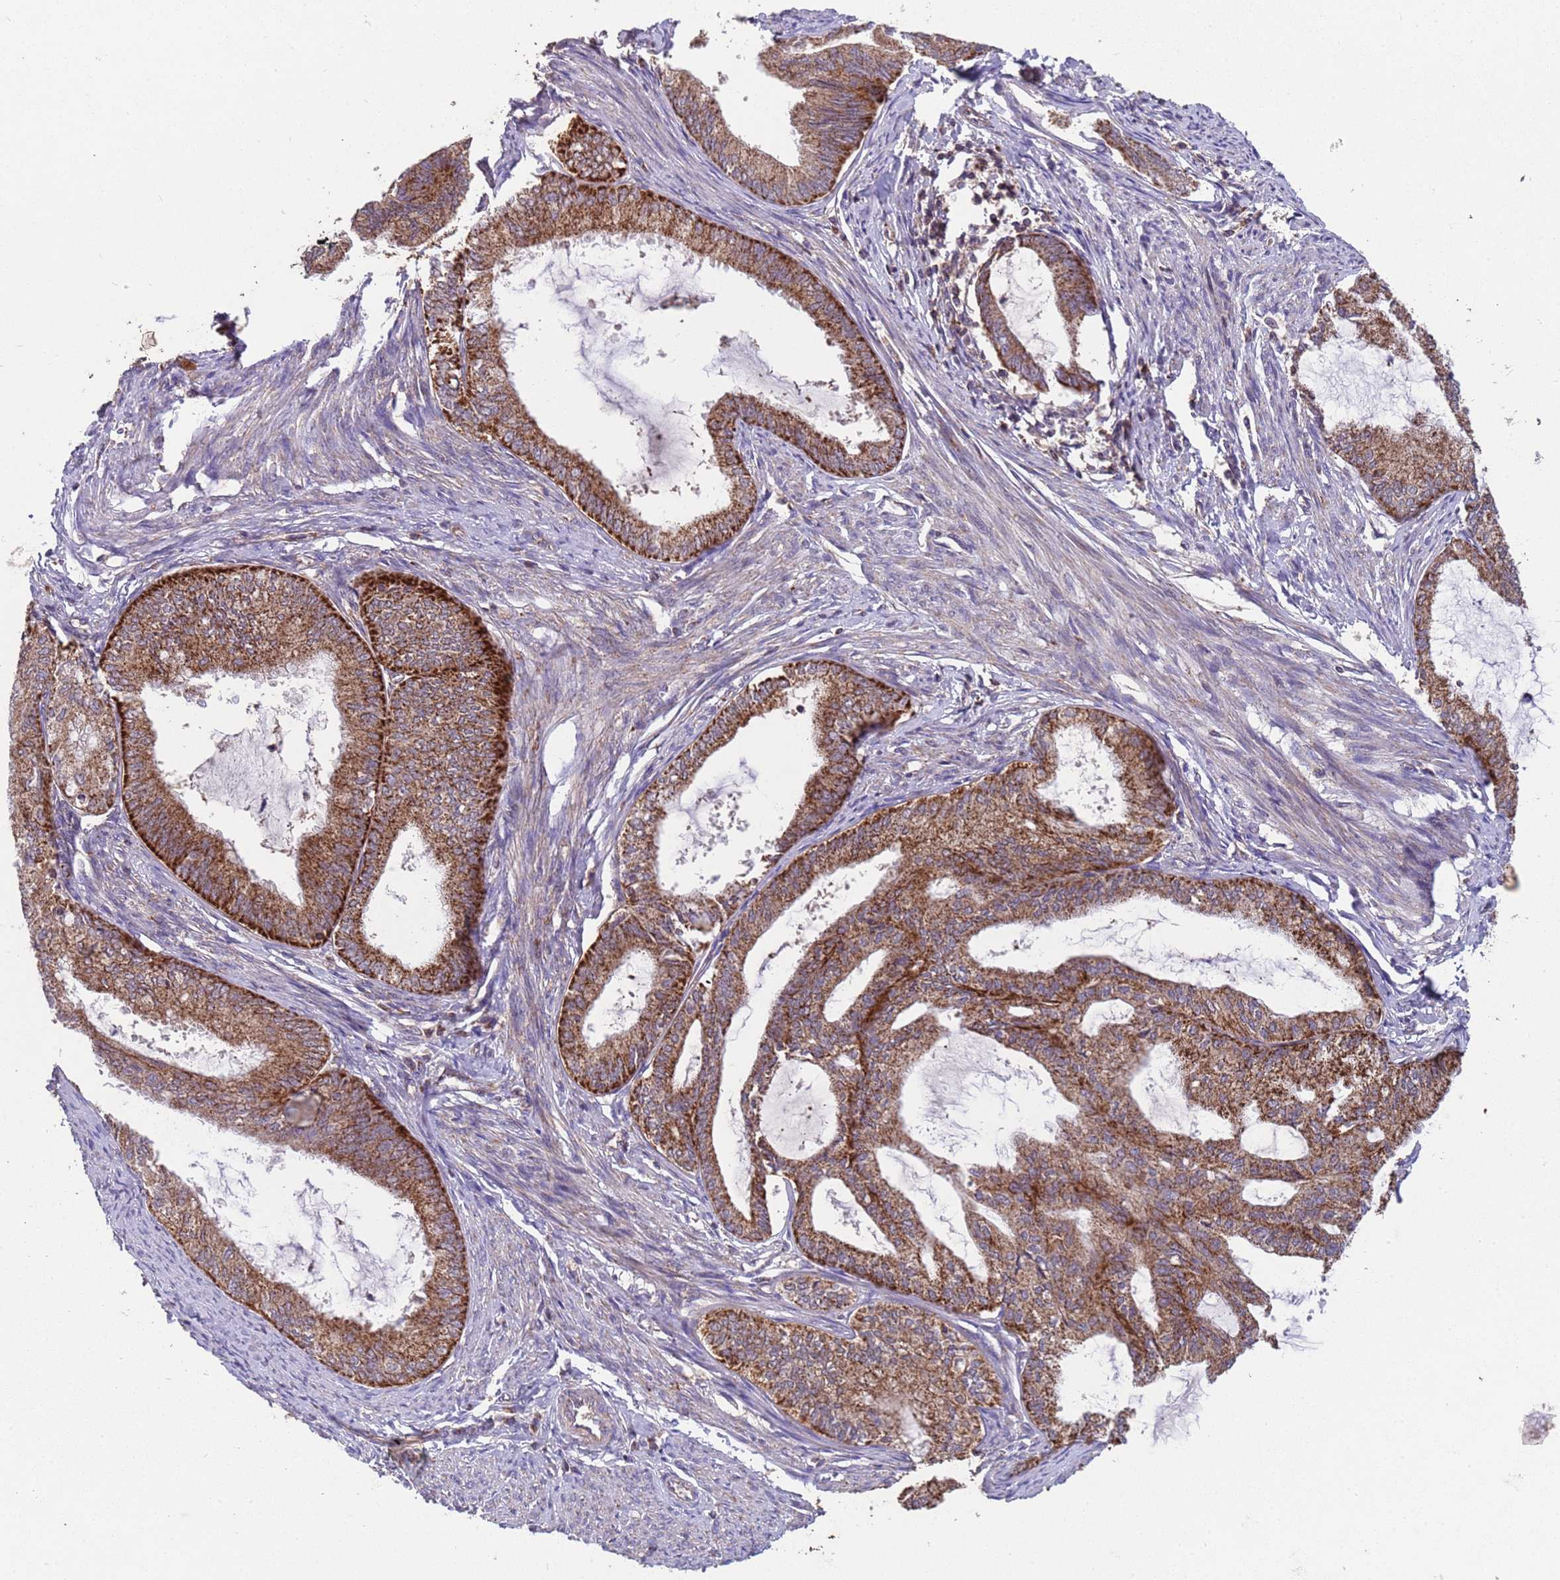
{"staining": {"intensity": "strong", "quantity": "25%-75%", "location": "cytoplasmic/membranous"}, "tissue": "endometrial cancer", "cell_type": "Tumor cells", "image_type": "cancer", "snomed": [{"axis": "morphology", "description": "Adenocarcinoma, NOS"}, {"axis": "topography", "description": "Endometrium"}], "caption": "Endometrial adenocarcinoma was stained to show a protein in brown. There is high levels of strong cytoplasmic/membranous positivity in approximately 25%-75% of tumor cells. (DAB (3,3'-diaminobenzidine) = brown stain, brightfield microscopy at high magnification).", "gene": "ACAD8", "patient": {"sex": "female", "age": 86}}